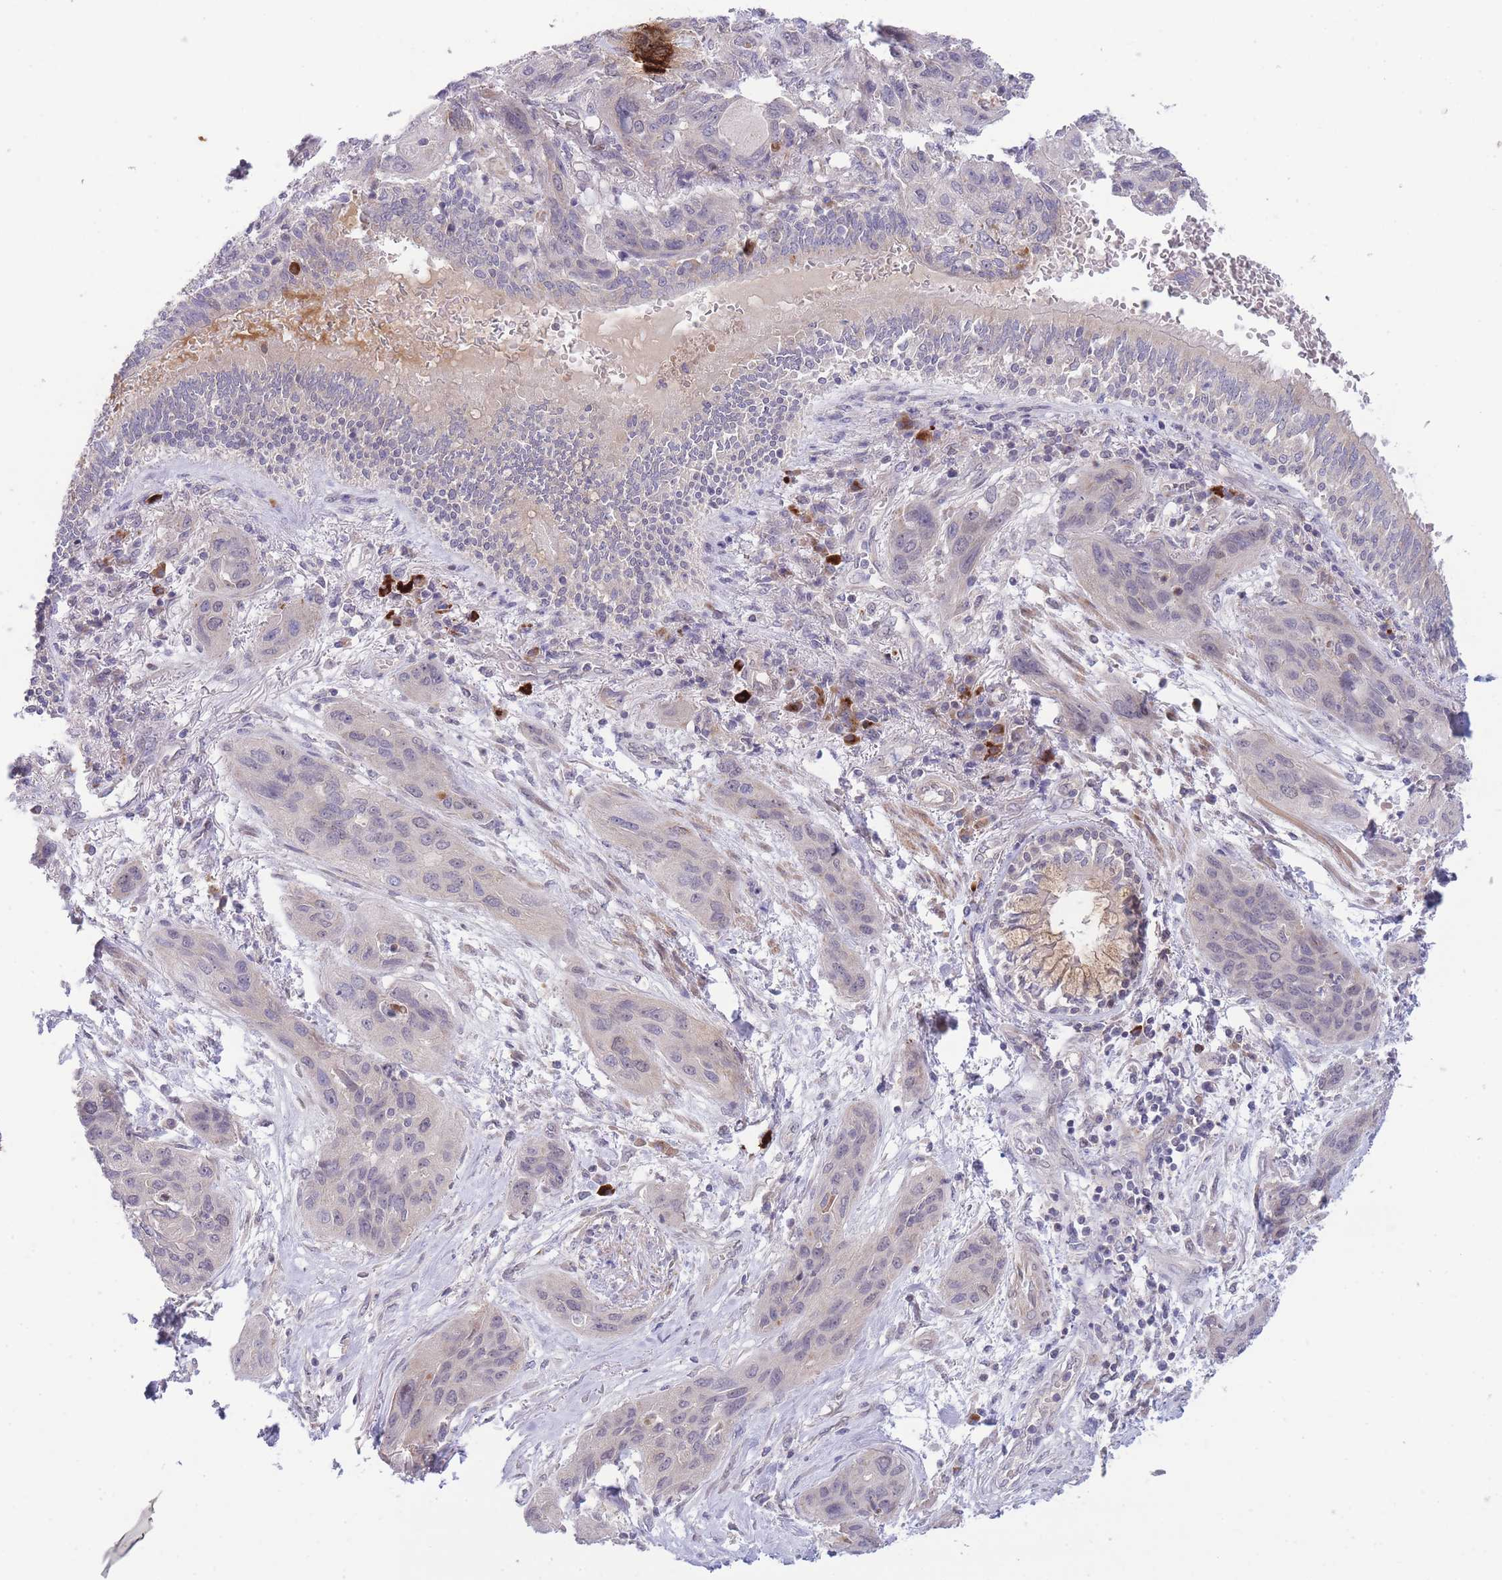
{"staining": {"intensity": "weak", "quantity": "<25%", "location": "nuclear"}, "tissue": "lung cancer", "cell_type": "Tumor cells", "image_type": "cancer", "snomed": [{"axis": "morphology", "description": "Squamous cell carcinoma, NOS"}, {"axis": "topography", "description": "Lung"}], "caption": "Immunohistochemistry (IHC) image of neoplastic tissue: lung squamous cell carcinoma stained with DAB (3,3'-diaminobenzidine) demonstrates no significant protein staining in tumor cells.", "gene": "CDC25B", "patient": {"sex": "female", "age": 70}}